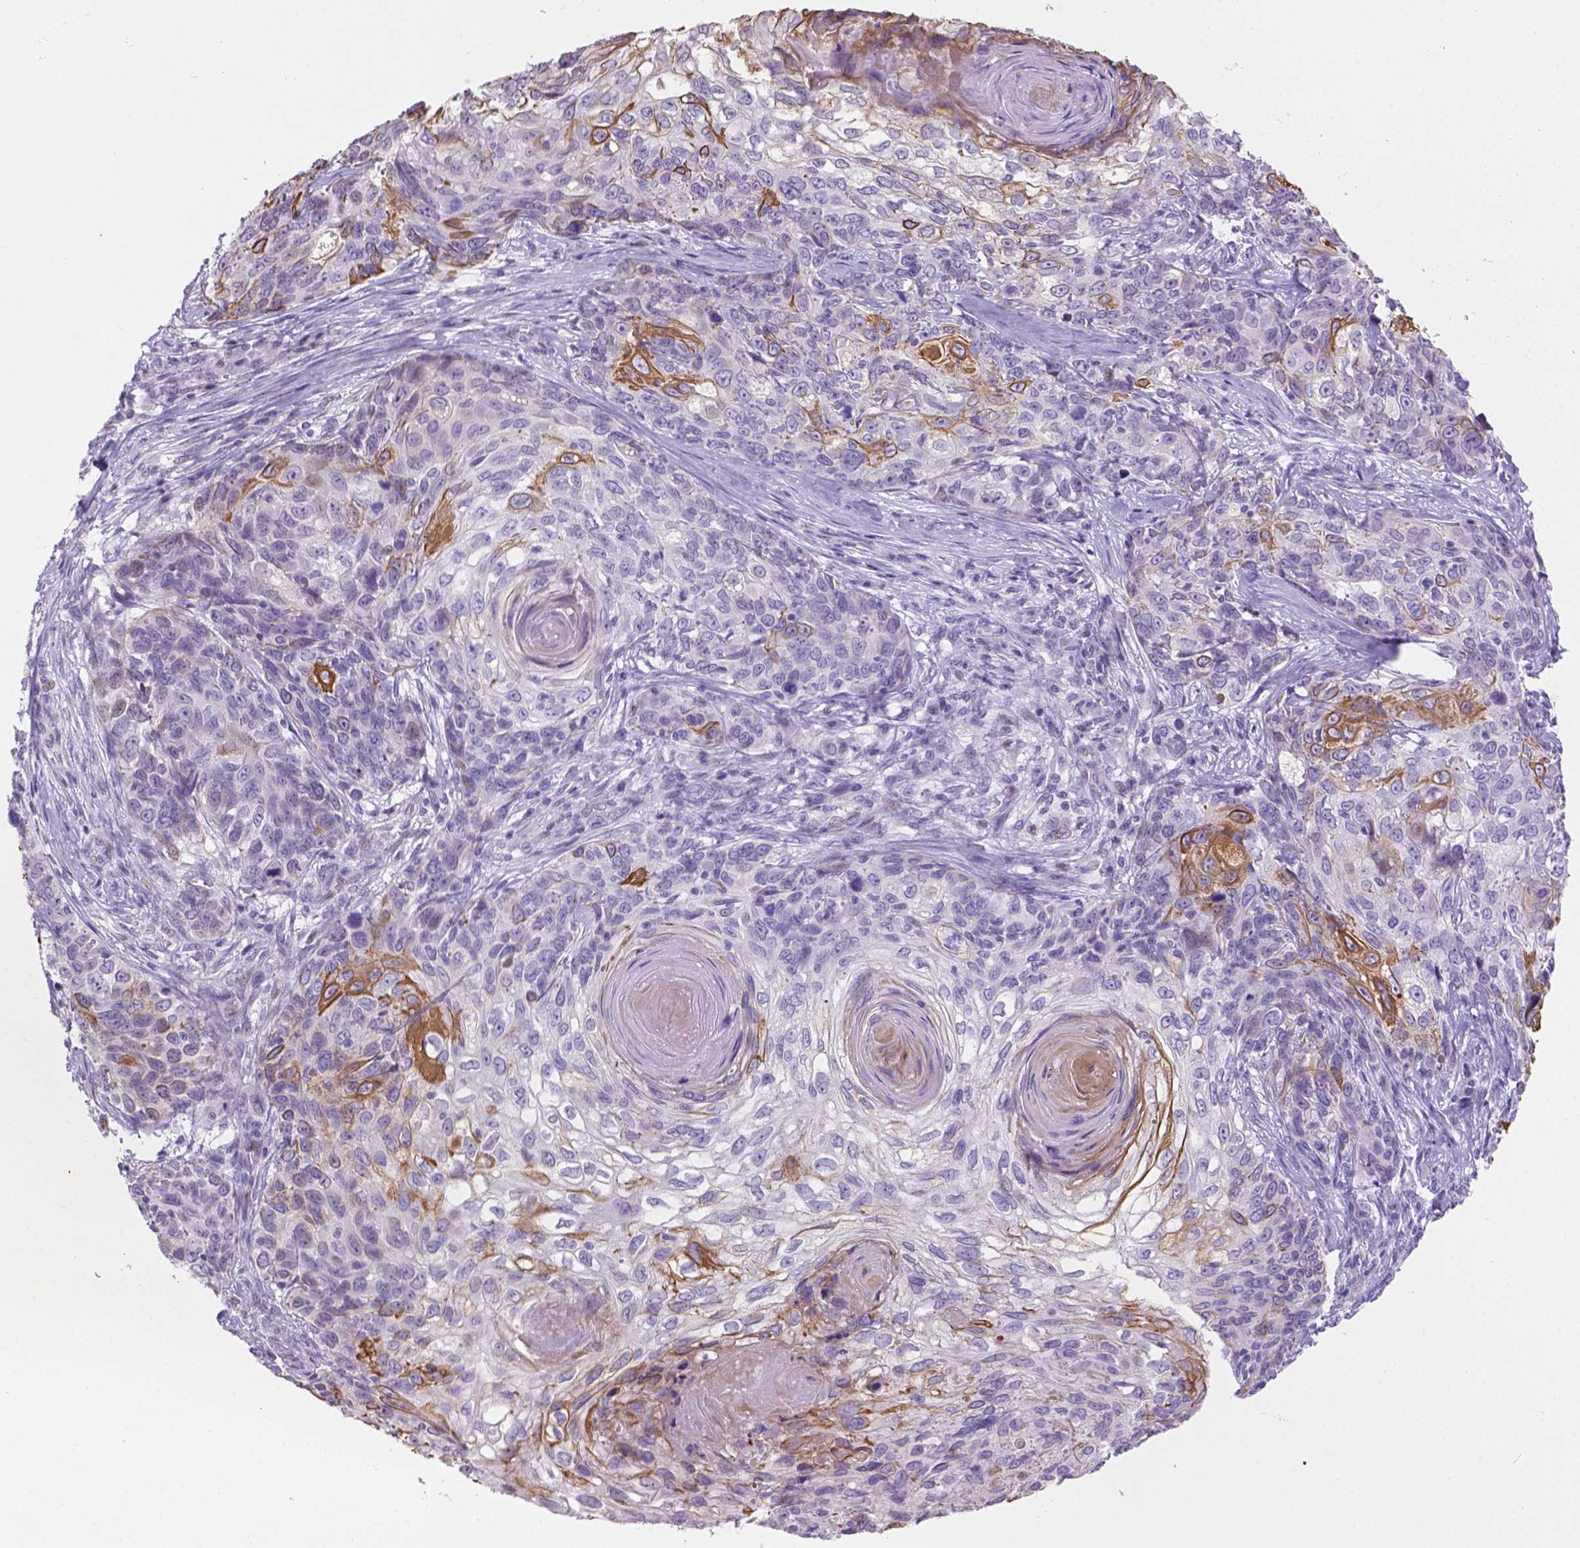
{"staining": {"intensity": "moderate", "quantity": "<25%", "location": "cytoplasmic/membranous"}, "tissue": "skin cancer", "cell_type": "Tumor cells", "image_type": "cancer", "snomed": [{"axis": "morphology", "description": "Squamous cell carcinoma, NOS"}, {"axis": "topography", "description": "Skin"}], "caption": "Skin cancer stained with a brown dye shows moderate cytoplasmic/membranous positive expression in approximately <25% of tumor cells.", "gene": "DMWD", "patient": {"sex": "male", "age": 92}}